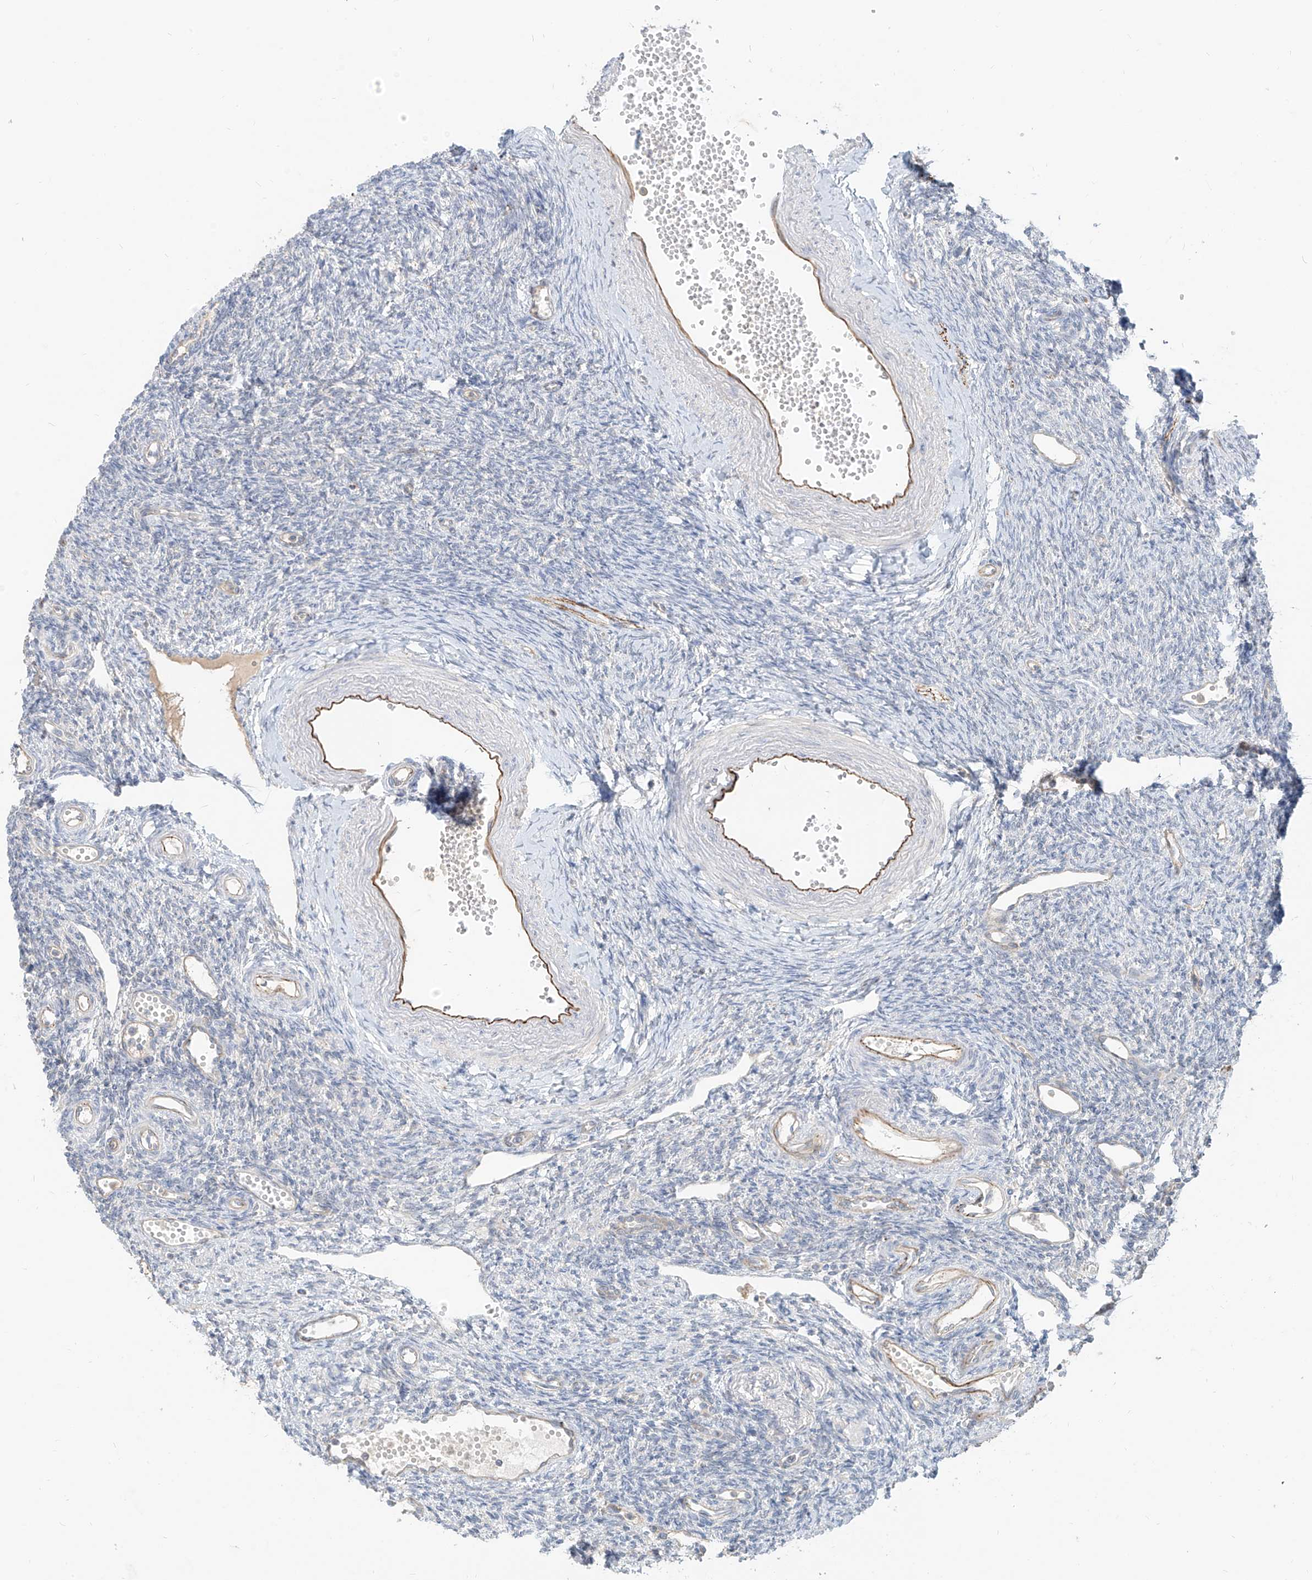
{"staining": {"intensity": "weak", "quantity": ">75%", "location": "cytoplasmic/membranous"}, "tissue": "ovary", "cell_type": "Follicle cells", "image_type": "normal", "snomed": [{"axis": "morphology", "description": "Normal tissue, NOS"}, {"axis": "morphology", "description": "Cyst, NOS"}, {"axis": "topography", "description": "Ovary"}], "caption": "High-magnification brightfield microscopy of normal ovary stained with DAB (3,3'-diaminobenzidine) (brown) and counterstained with hematoxylin (blue). follicle cells exhibit weak cytoplasmic/membranous staining is identified in about>75% of cells.", "gene": "C2orf42", "patient": {"sex": "female", "age": 33}}